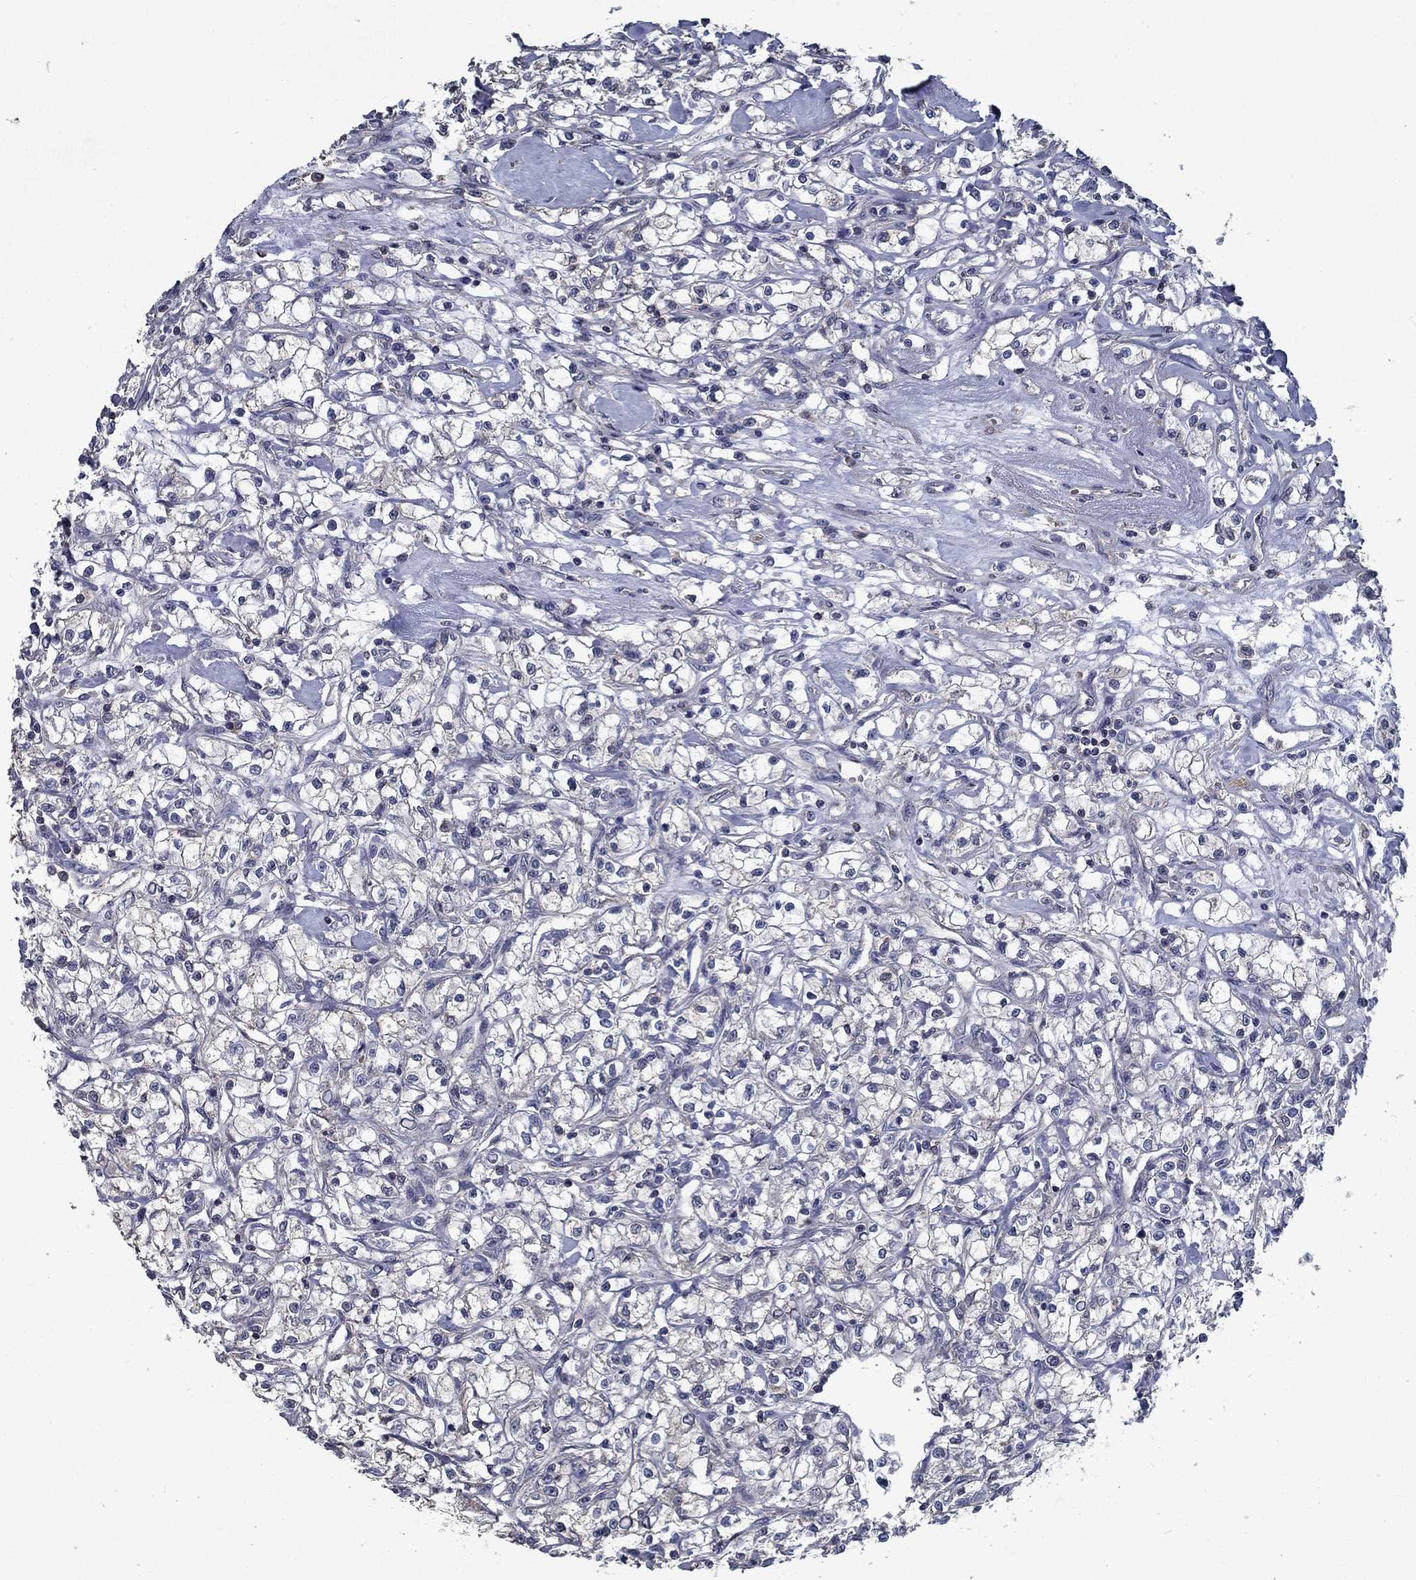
{"staining": {"intensity": "negative", "quantity": "none", "location": "none"}, "tissue": "renal cancer", "cell_type": "Tumor cells", "image_type": "cancer", "snomed": [{"axis": "morphology", "description": "Adenocarcinoma, NOS"}, {"axis": "topography", "description": "Kidney"}], "caption": "The IHC histopathology image has no significant staining in tumor cells of adenocarcinoma (renal) tissue.", "gene": "SLC44A1", "patient": {"sex": "female", "age": 59}}